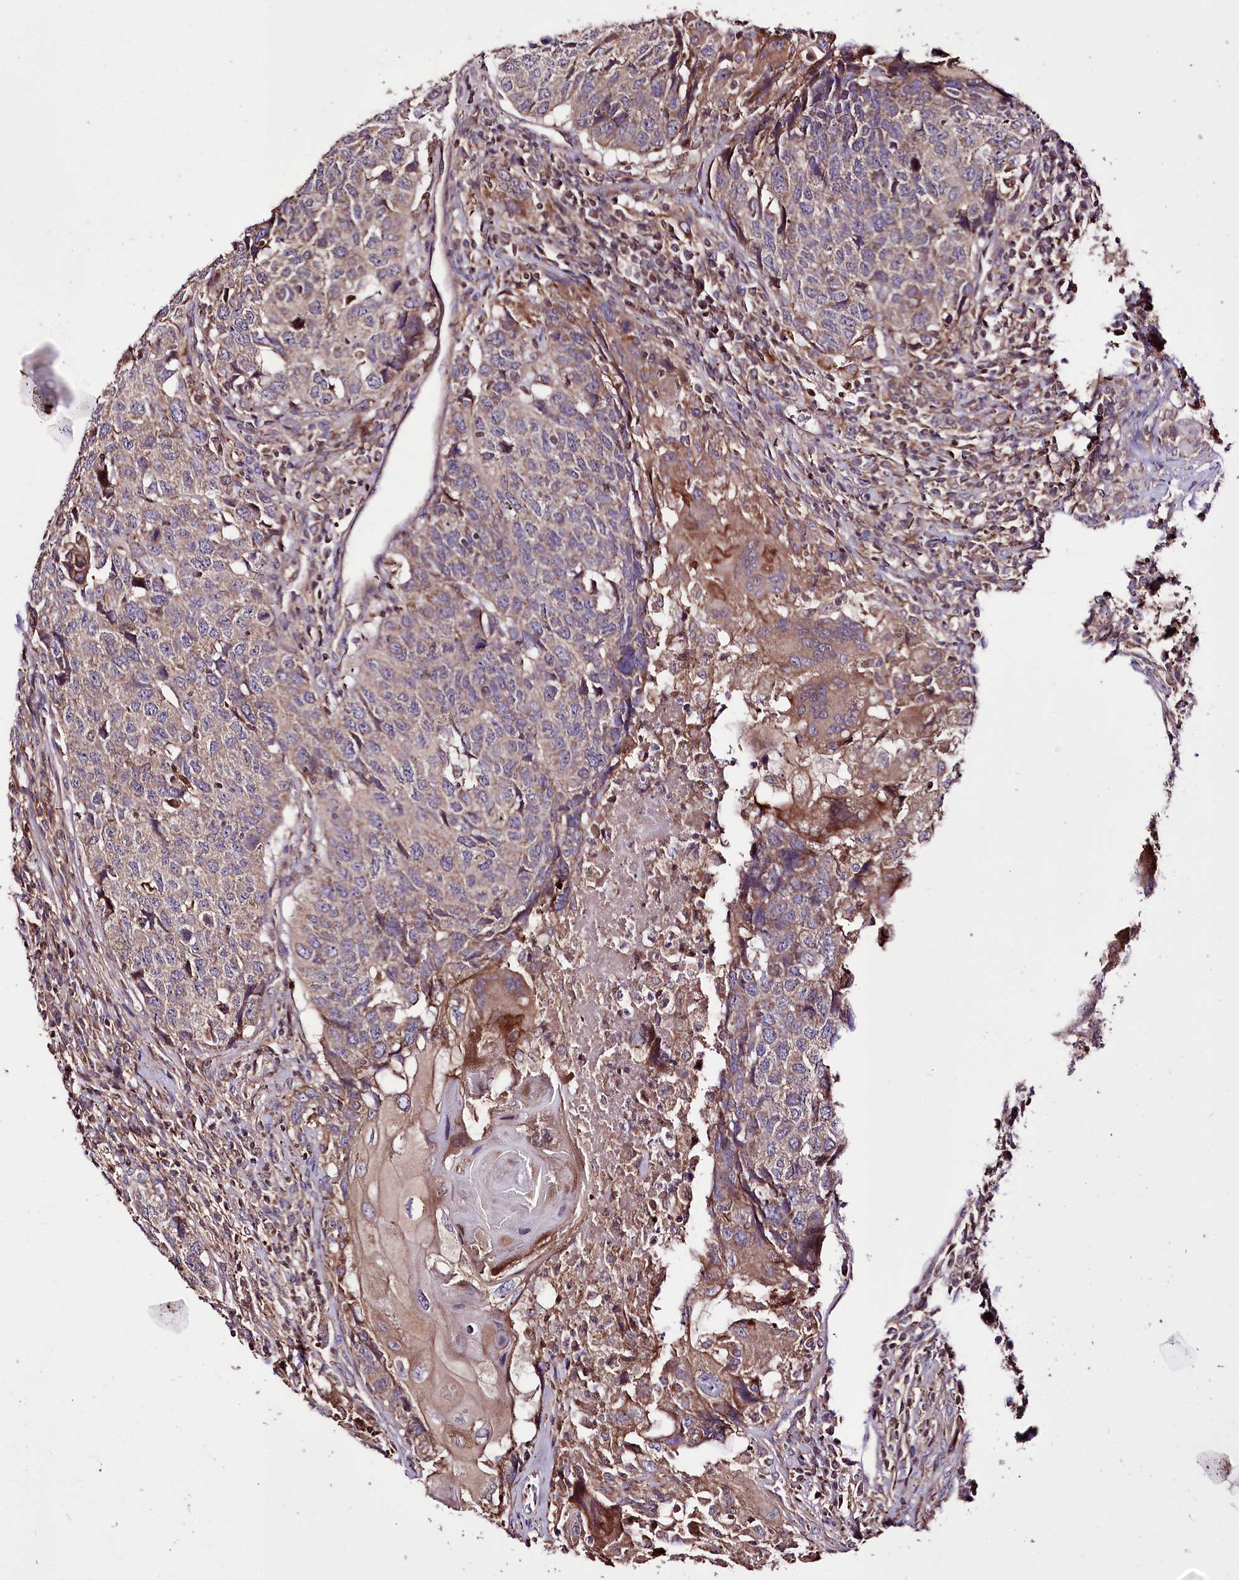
{"staining": {"intensity": "weak", "quantity": "25%-75%", "location": "cytoplasmic/membranous"}, "tissue": "head and neck cancer", "cell_type": "Tumor cells", "image_type": "cancer", "snomed": [{"axis": "morphology", "description": "Squamous cell carcinoma, NOS"}, {"axis": "topography", "description": "Head-Neck"}], "caption": "Tumor cells display low levels of weak cytoplasmic/membranous positivity in about 25%-75% of cells in head and neck cancer.", "gene": "WWC1", "patient": {"sex": "male", "age": 66}}